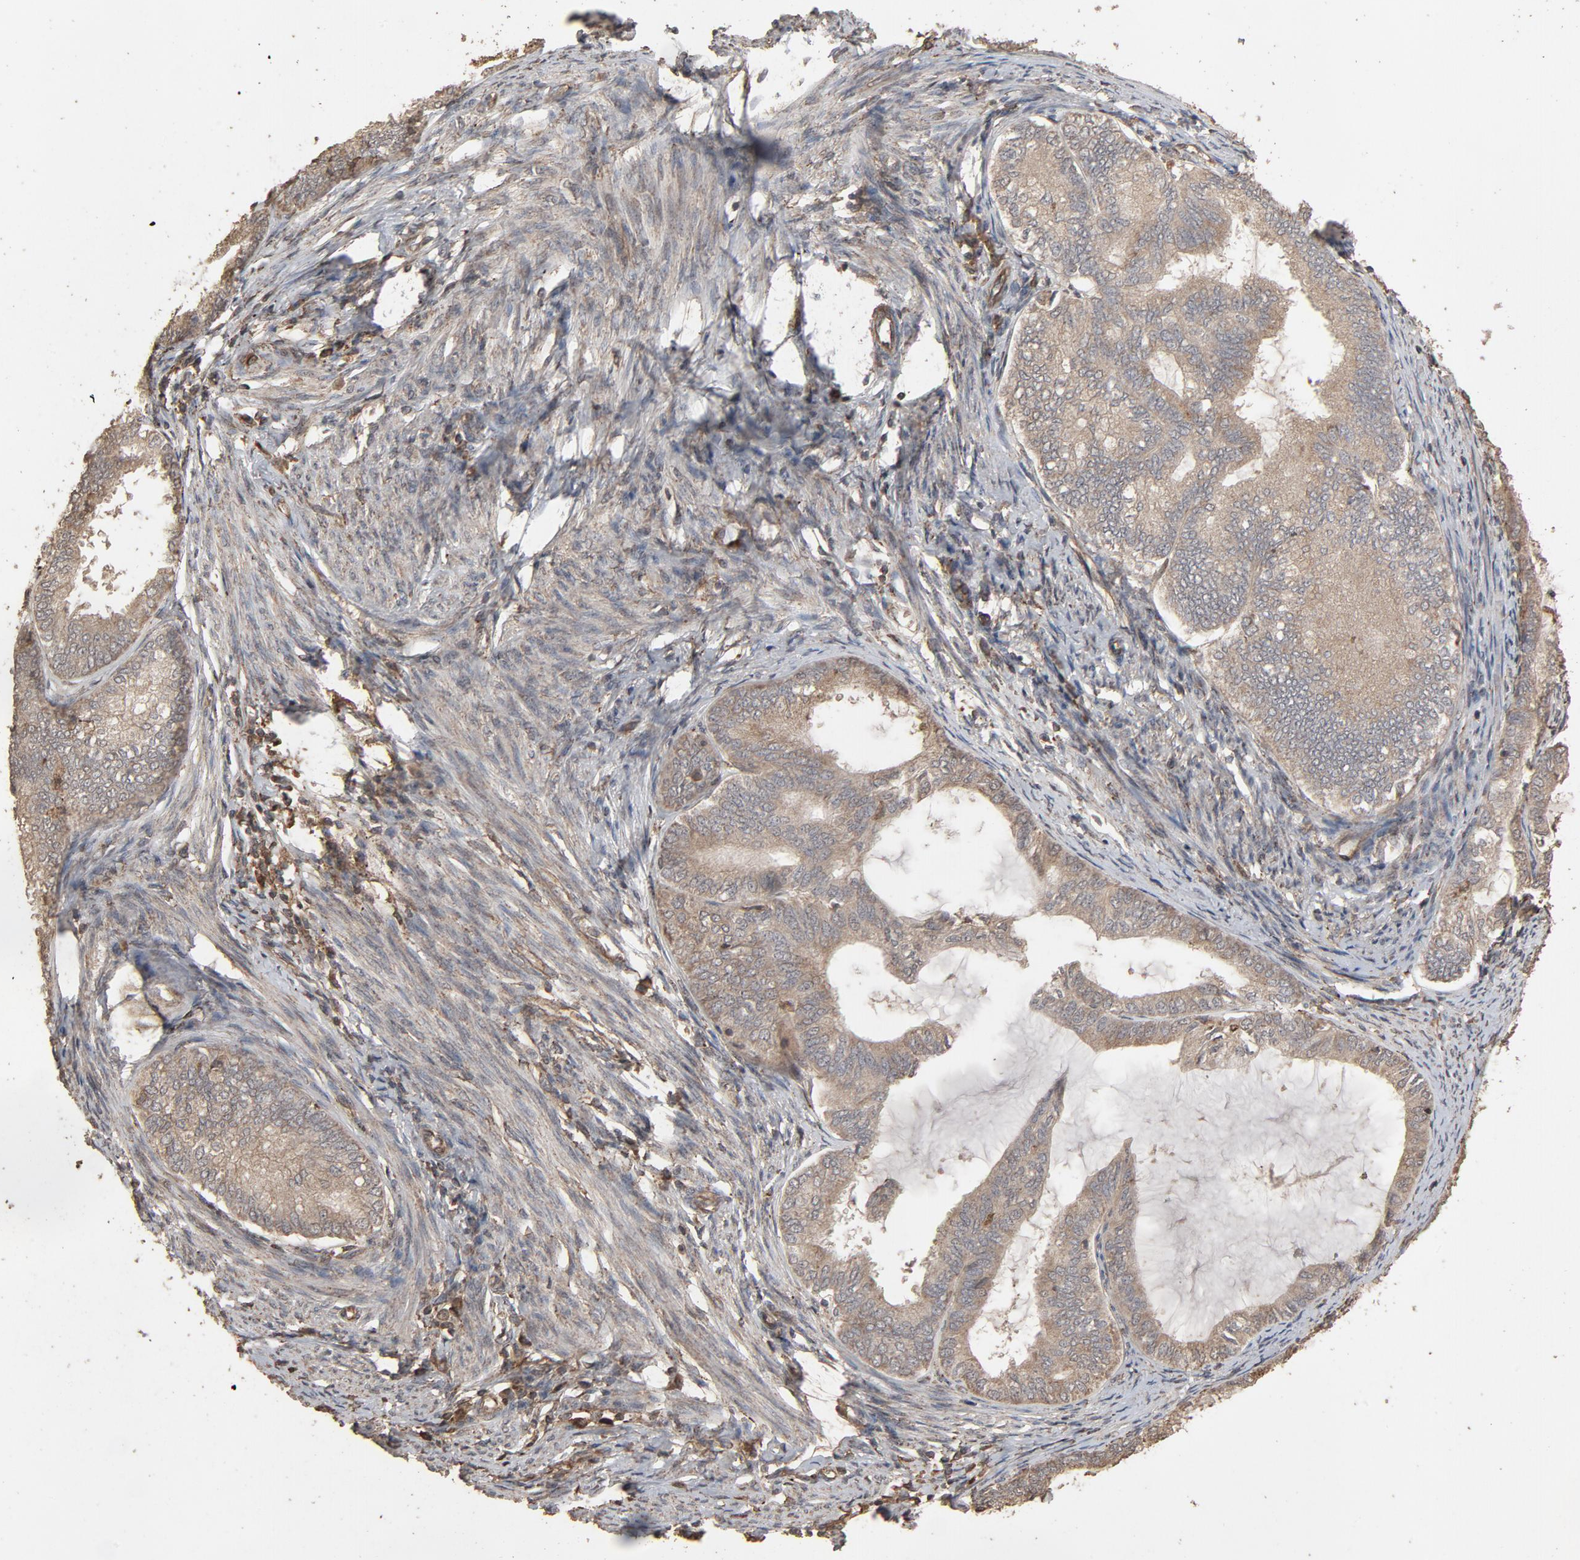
{"staining": {"intensity": "weak", "quantity": ">75%", "location": "cytoplasmic/membranous"}, "tissue": "endometrial cancer", "cell_type": "Tumor cells", "image_type": "cancer", "snomed": [{"axis": "morphology", "description": "Adenocarcinoma, NOS"}, {"axis": "topography", "description": "Endometrium"}], "caption": "The immunohistochemical stain shows weak cytoplasmic/membranous positivity in tumor cells of endometrial cancer tissue.", "gene": "RPS6KA6", "patient": {"sex": "female", "age": 86}}